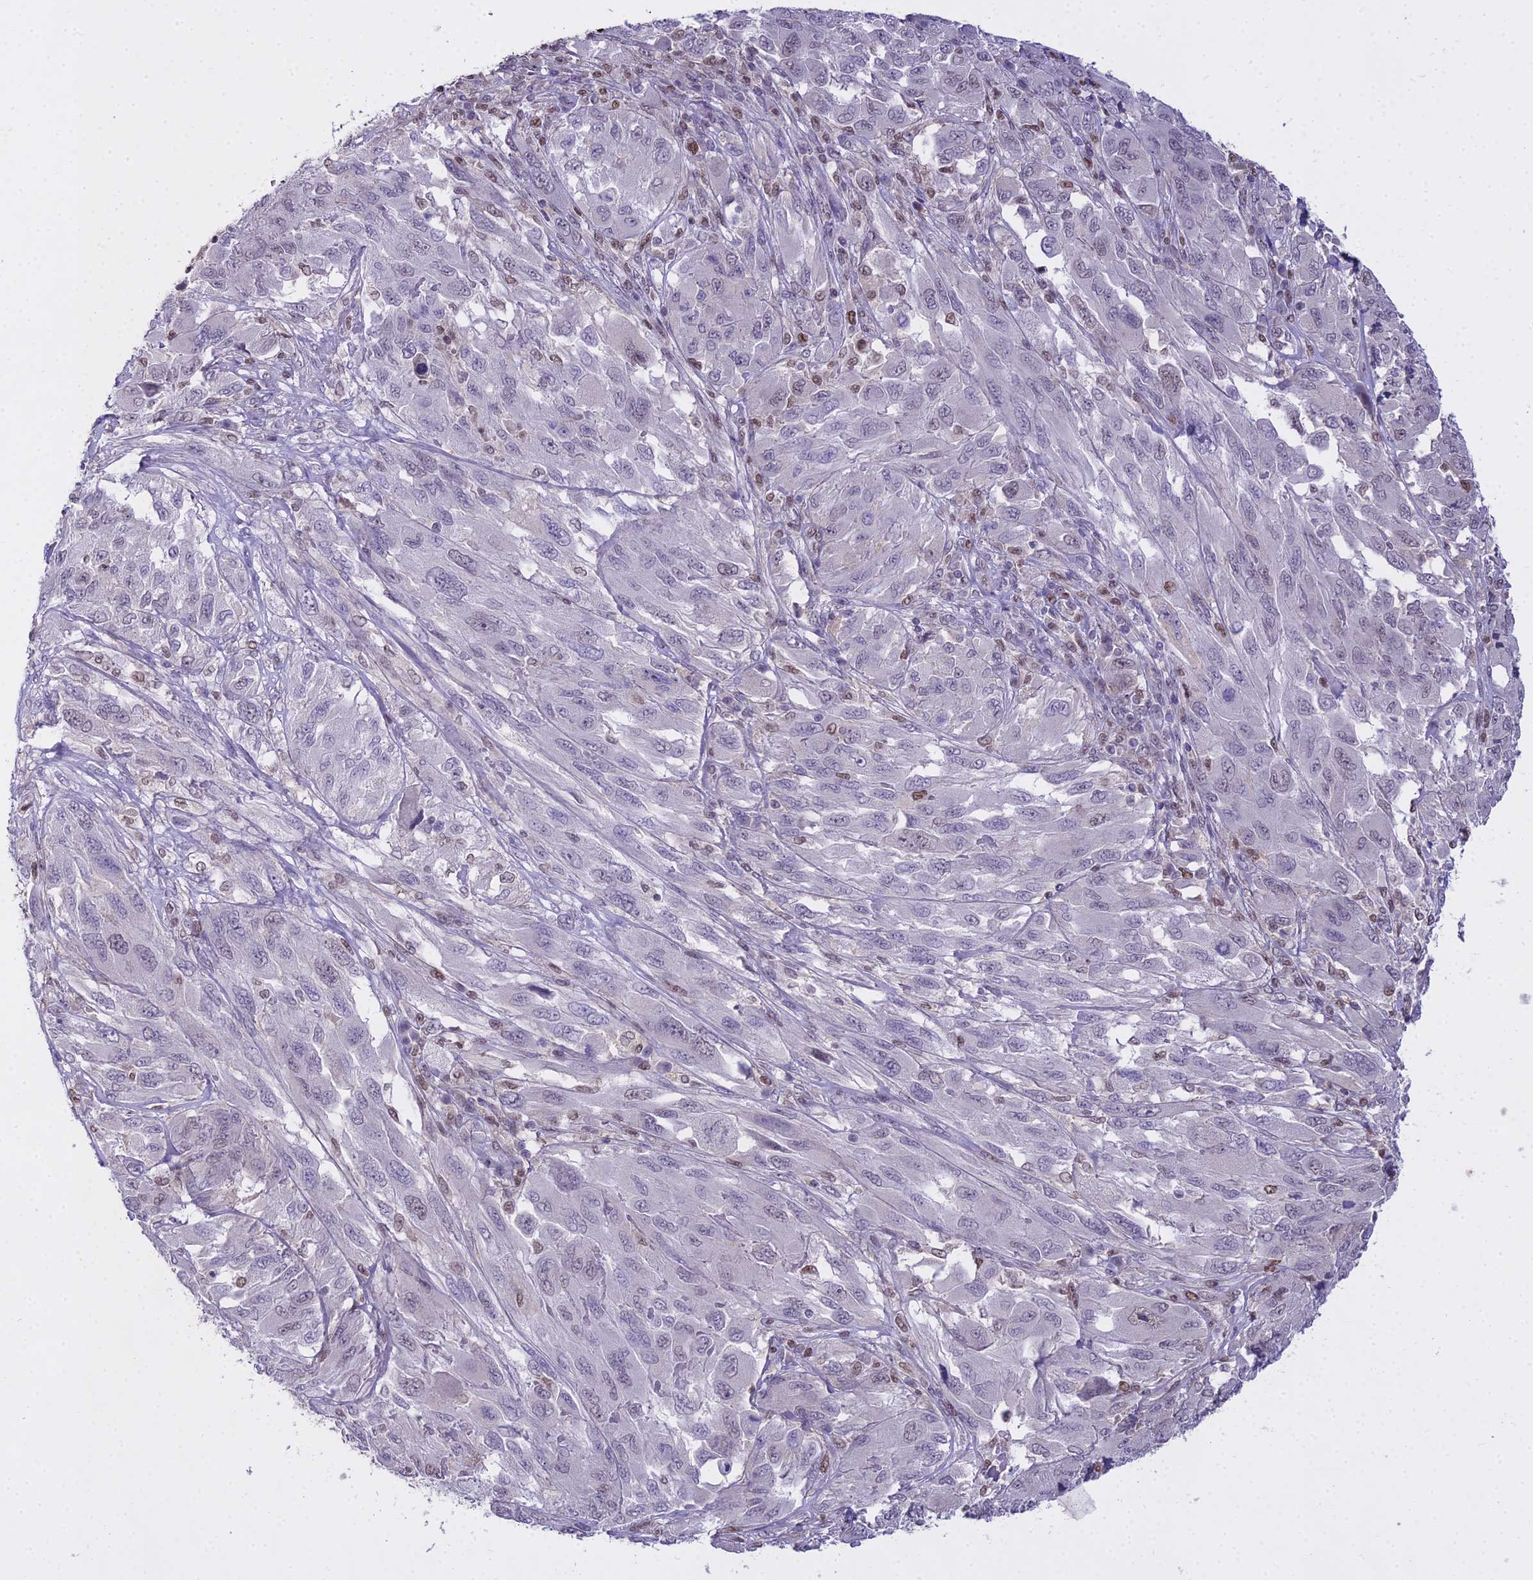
{"staining": {"intensity": "negative", "quantity": "none", "location": "none"}, "tissue": "melanoma", "cell_type": "Tumor cells", "image_type": "cancer", "snomed": [{"axis": "morphology", "description": "Malignant melanoma, NOS"}, {"axis": "topography", "description": "Skin"}], "caption": "Immunohistochemistry (IHC) of human melanoma displays no staining in tumor cells. Brightfield microscopy of immunohistochemistry (IHC) stained with DAB (3,3'-diaminobenzidine) (brown) and hematoxylin (blue), captured at high magnification.", "gene": "MAT2A", "patient": {"sex": "female", "age": 91}}